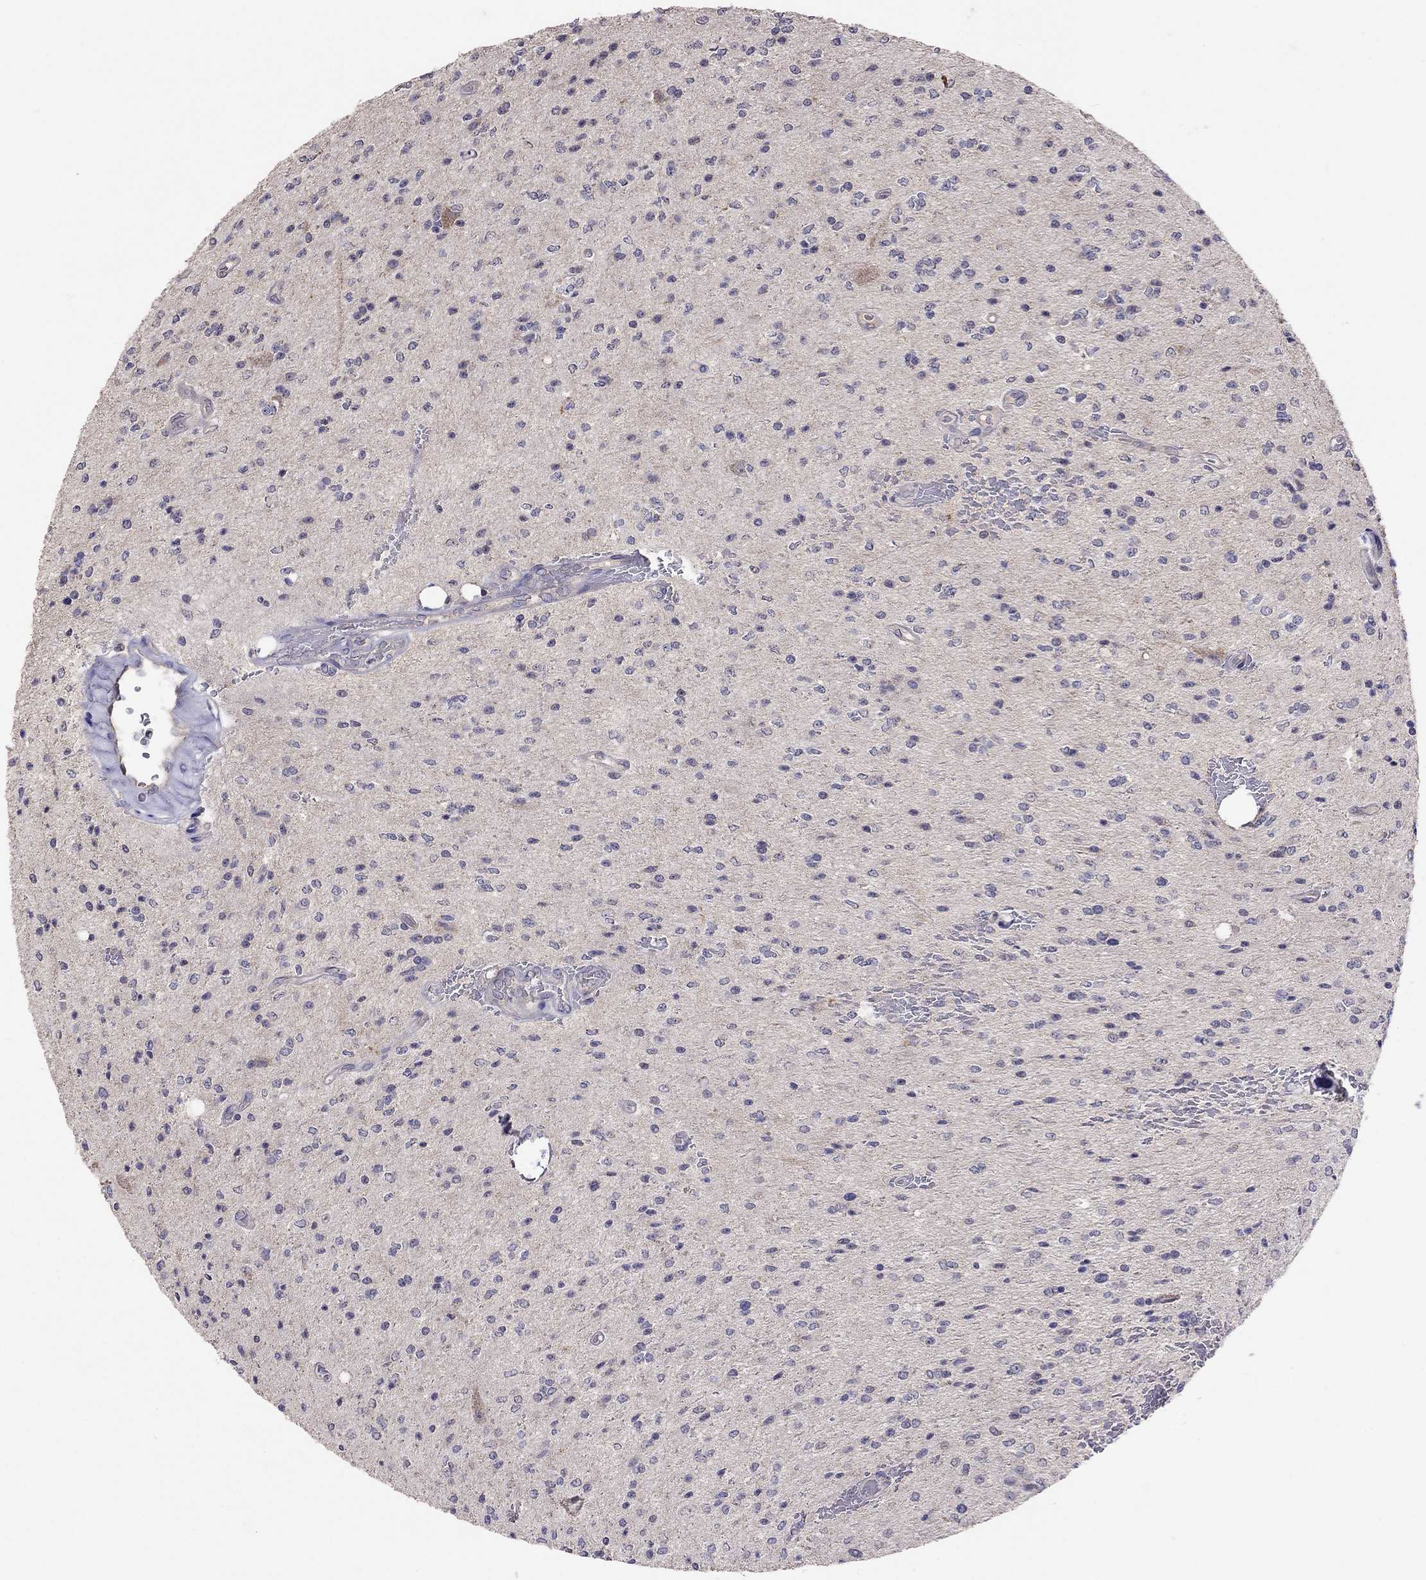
{"staining": {"intensity": "negative", "quantity": "none", "location": "none"}, "tissue": "glioma", "cell_type": "Tumor cells", "image_type": "cancer", "snomed": [{"axis": "morphology", "description": "Glioma, malignant, Low grade"}, {"axis": "topography", "description": "Brain"}], "caption": "Tumor cells show no significant positivity in low-grade glioma (malignant). Brightfield microscopy of immunohistochemistry (IHC) stained with DAB (3,3'-diaminobenzidine) (brown) and hematoxylin (blue), captured at high magnification.", "gene": "RTP5", "patient": {"sex": "male", "age": 67}}